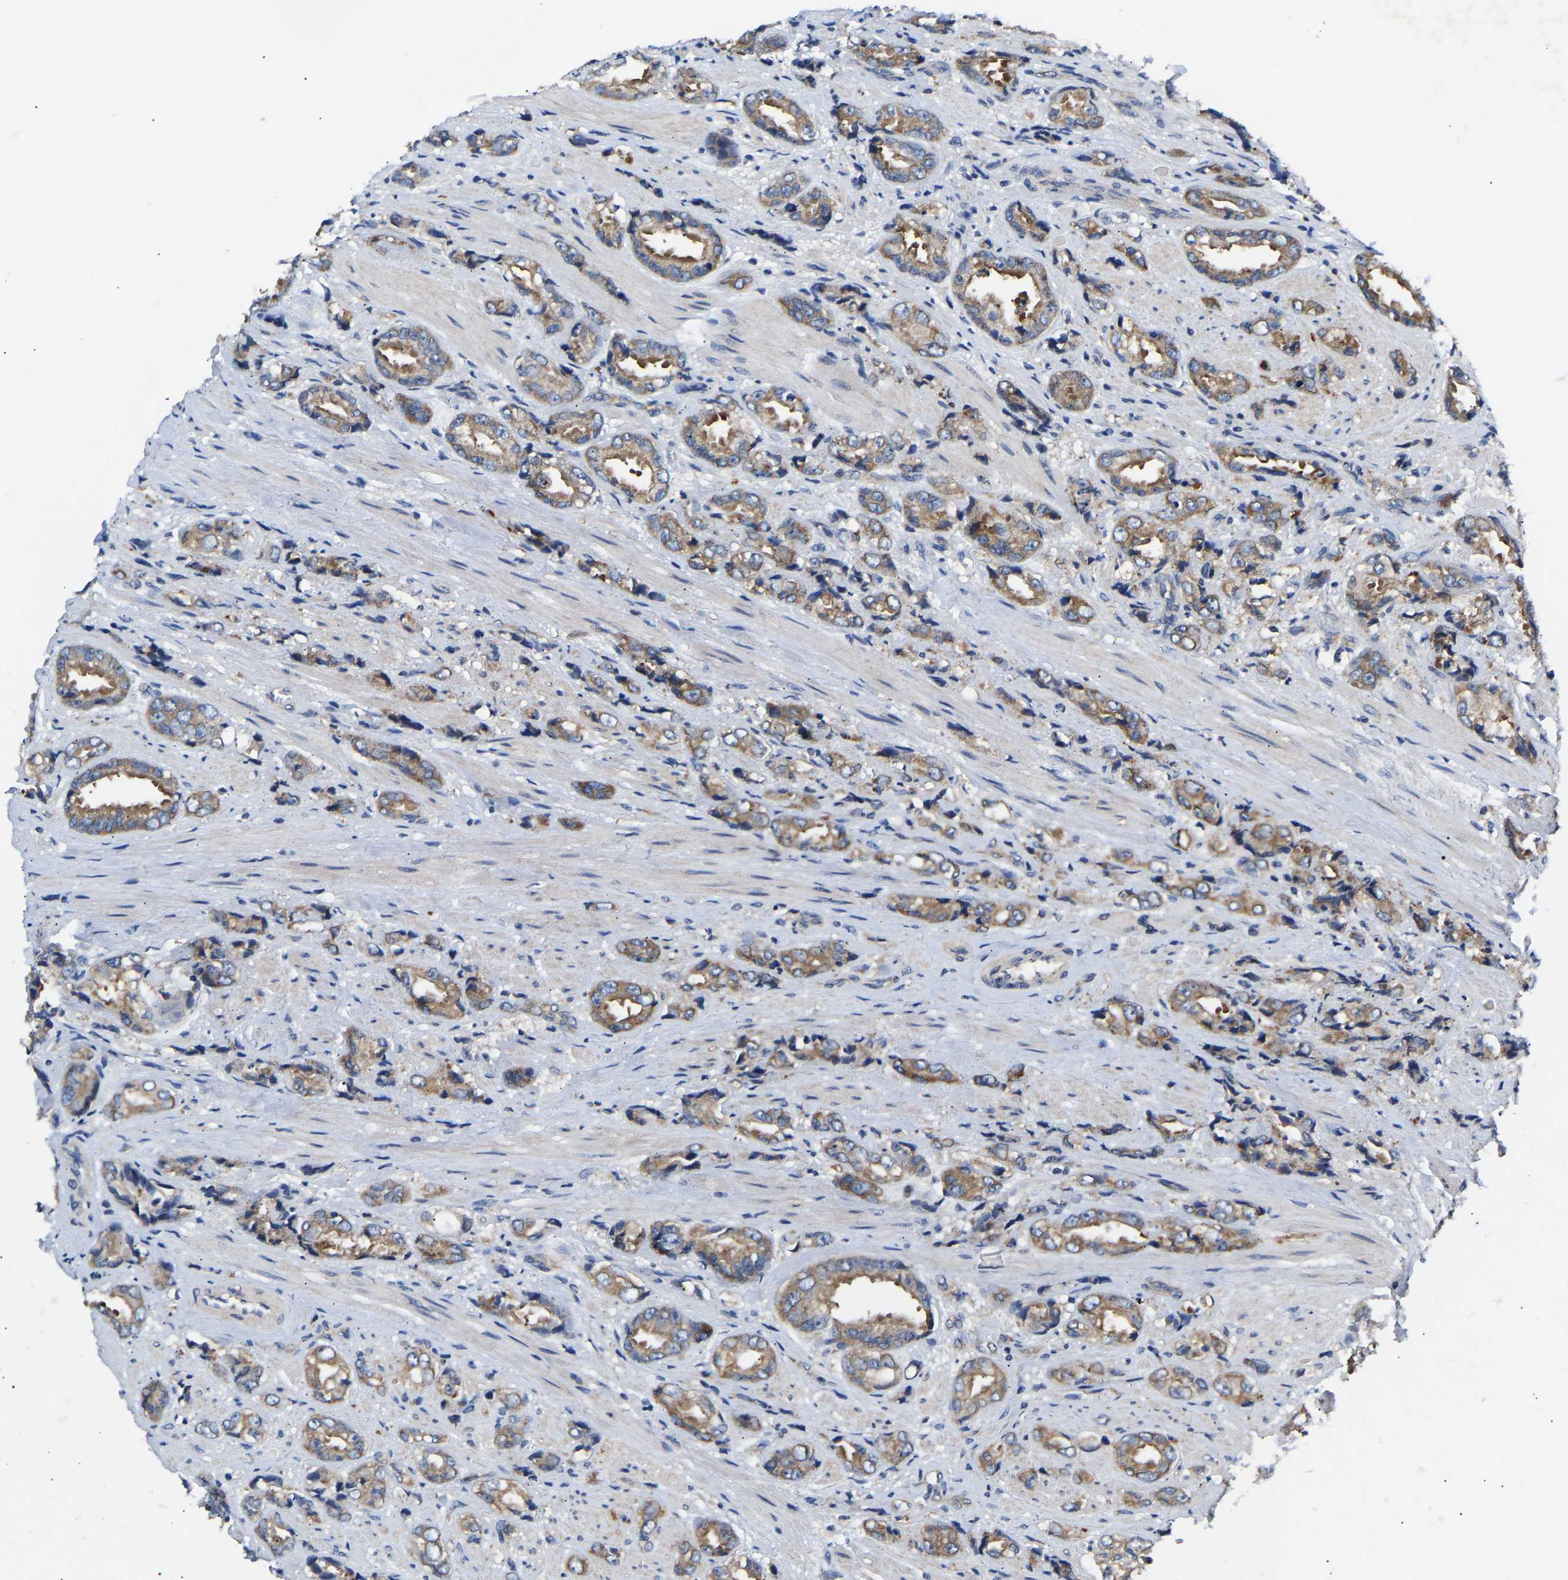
{"staining": {"intensity": "moderate", "quantity": "25%-75%", "location": "cytoplasmic/membranous"}, "tissue": "prostate cancer", "cell_type": "Tumor cells", "image_type": "cancer", "snomed": [{"axis": "morphology", "description": "Adenocarcinoma, High grade"}, {"axis": "topography", "description": "Prostate"}], "caption": "Immunohistochemical staining of adenocarcinoma (high-grade) (prostate) displays medium levels of moderate cytoplasmic/membranous protein expression in about 25%-75% of tumor cells. (DAB (3,3'-diaminobenzidine) = brown stain, brightfield microscopy at high magnification).", "gene": "AIMP2", "patient": {"sex": "male", "age": 61}}